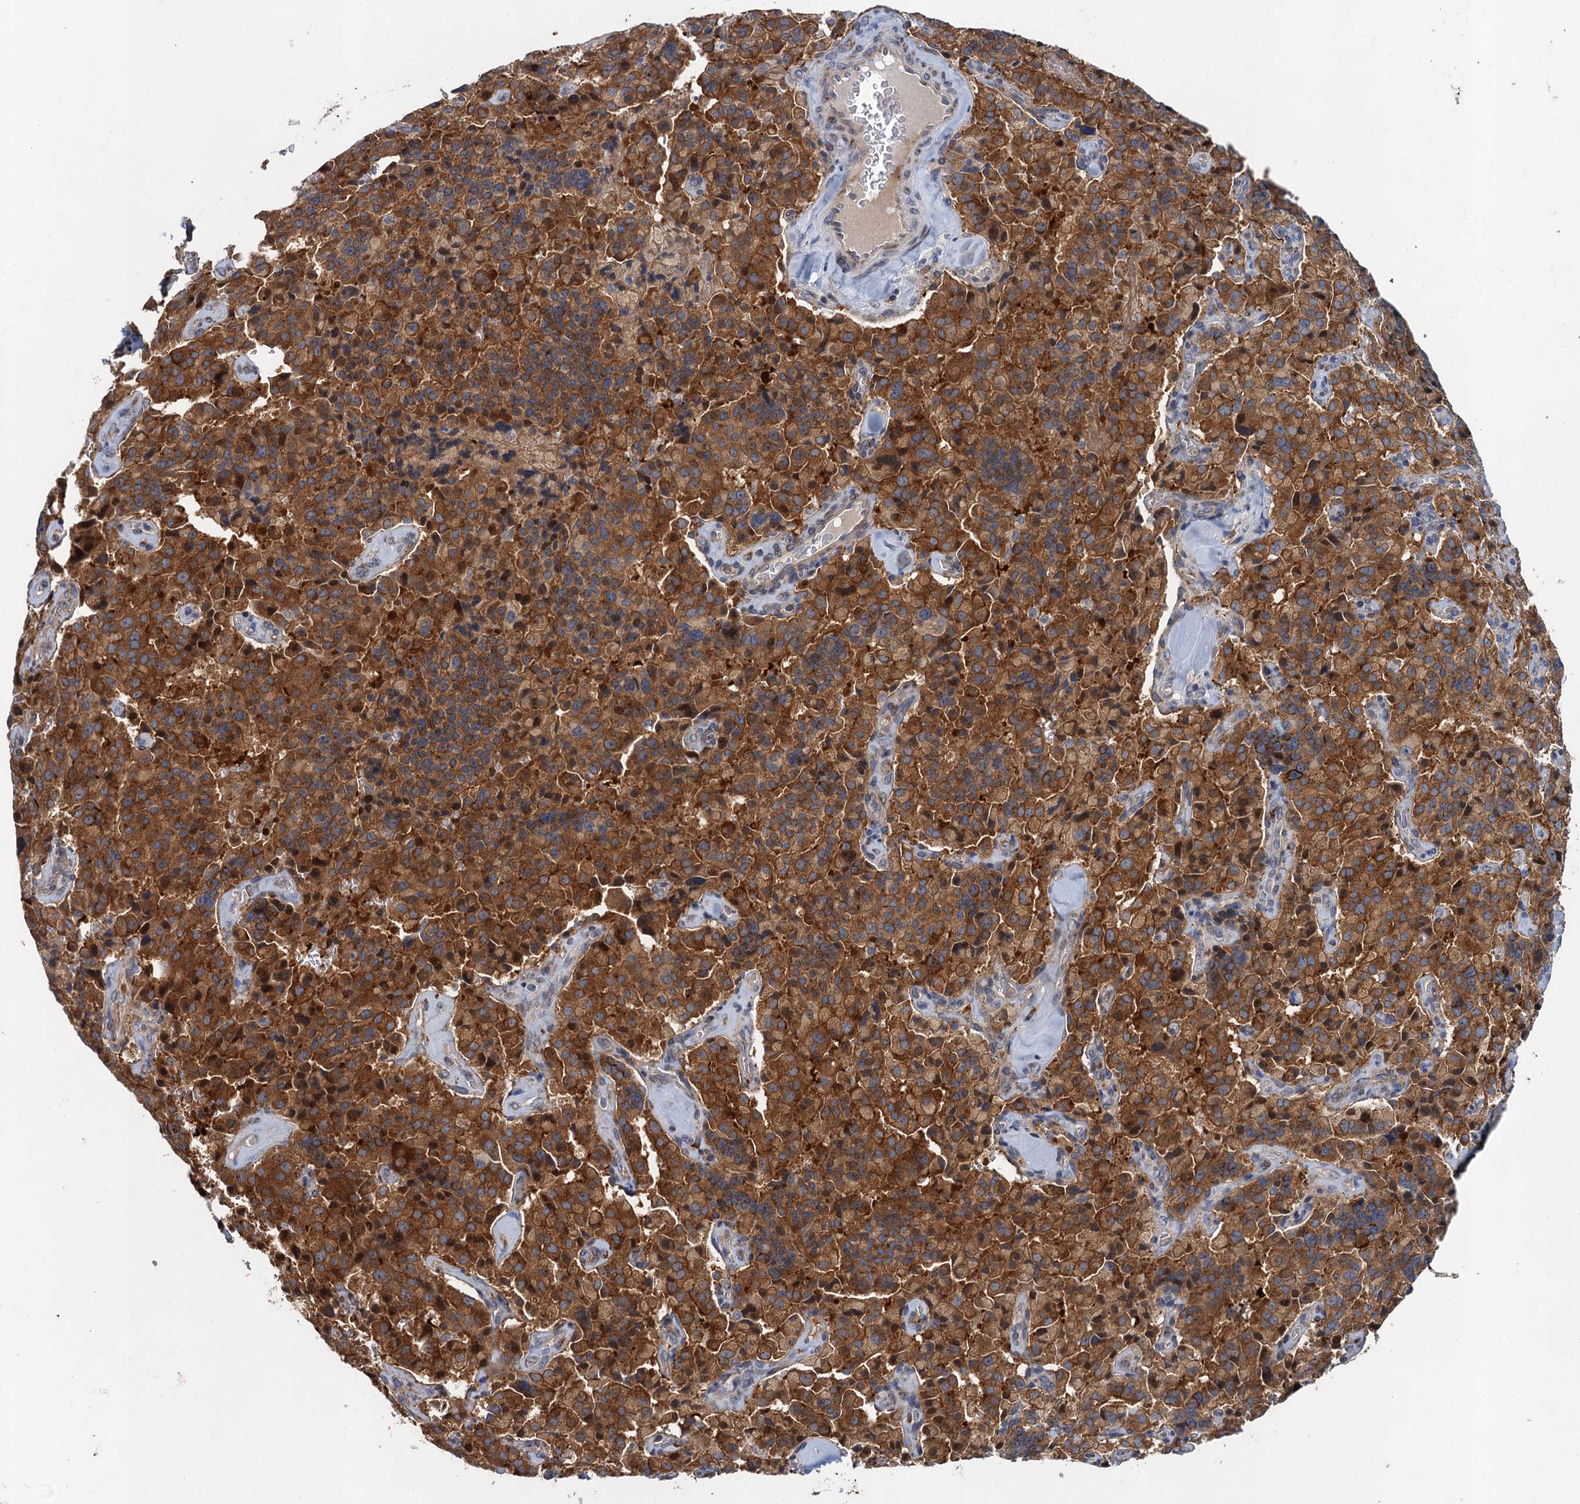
{"staining": {"intensity": "moderate", "quantity": ">75%", "location": "cytoplasmic/membranous"}, "tissue": "pancreatic cancer", "cell_type": "Tumor cells", "image_type": "cancer", "snomed": [{"axis": "morphology", "description": "Adenocarcinoma, NOS"}, {"axis": "topography", "description": "Pancreas"}], "caption": "Protein expression analysis of pancreatic adenocarcinoma shows moderate cytoplasmic/membranous staining in approximately >75% of tumor cells.", "gene": "NBEA", "patient": {"sex": "male", "age": 65}}